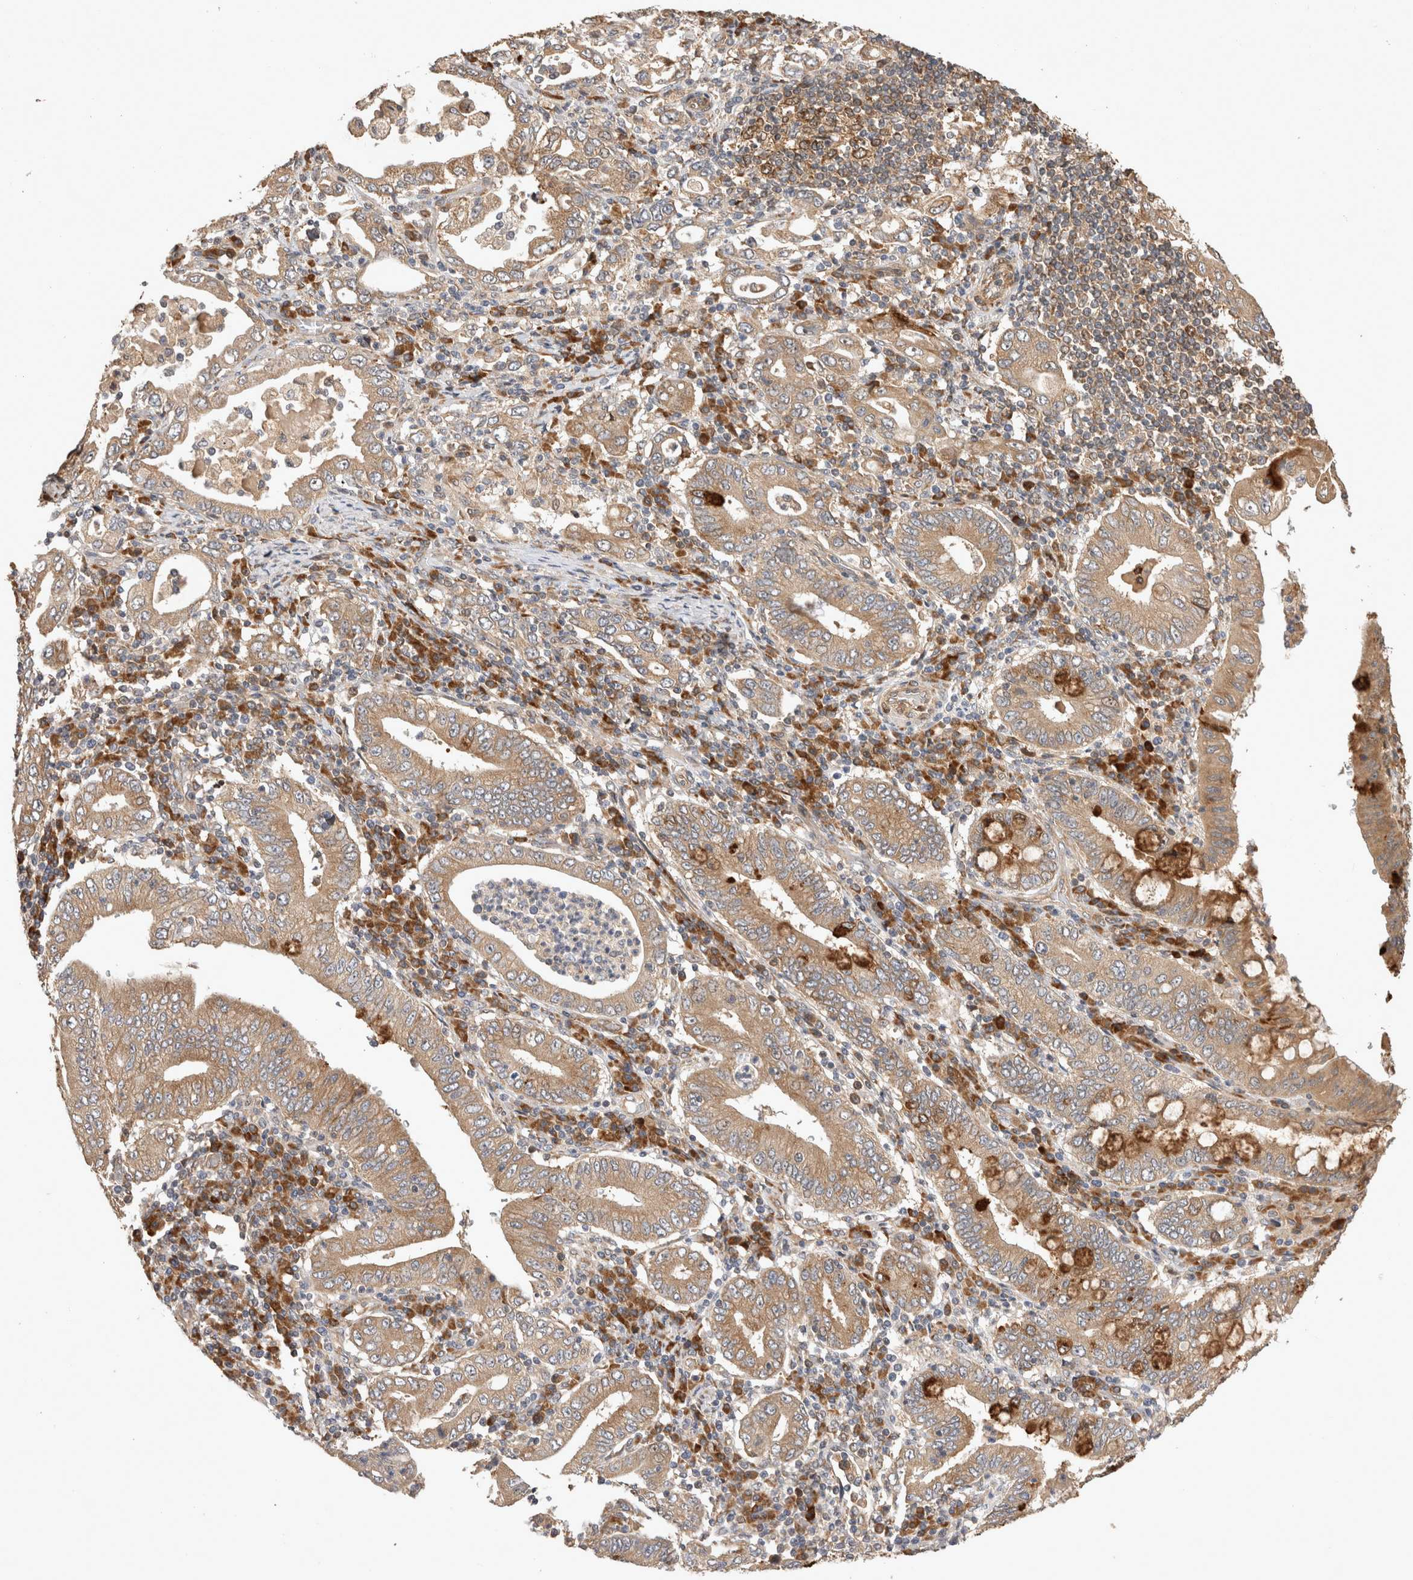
{"staining": {"intensity": "weak", "quantity": ">75%", "location": "cytoplasmic/membranous"}, "tissue": "stomach cancer", "cell_type": "Tumor cells", "image_type": "cancer", "snomed": [{"axis": "morphology", "description": "Normal tissue, NOS"}, {"axis": "morphology", "description": "Adenocarcinoma, NOS"}, {"axis": "topography", "description": "Esophagus"}, {"axis": "topography", "description": "Stomach, upper"}, {"axis": "topography", "description": "Peripheral nerve tissue"}], "caption": "Tumor cells demonstrate low levels of weak cytoplasmic/membranous staining in approximately >75% of cells in stomach adenocarcinoma. (DAB = brown stain, brightfield microscopy at high magnification).", "gene": "PCDHB15", "patient": {"sex": "male", "age": 62}}